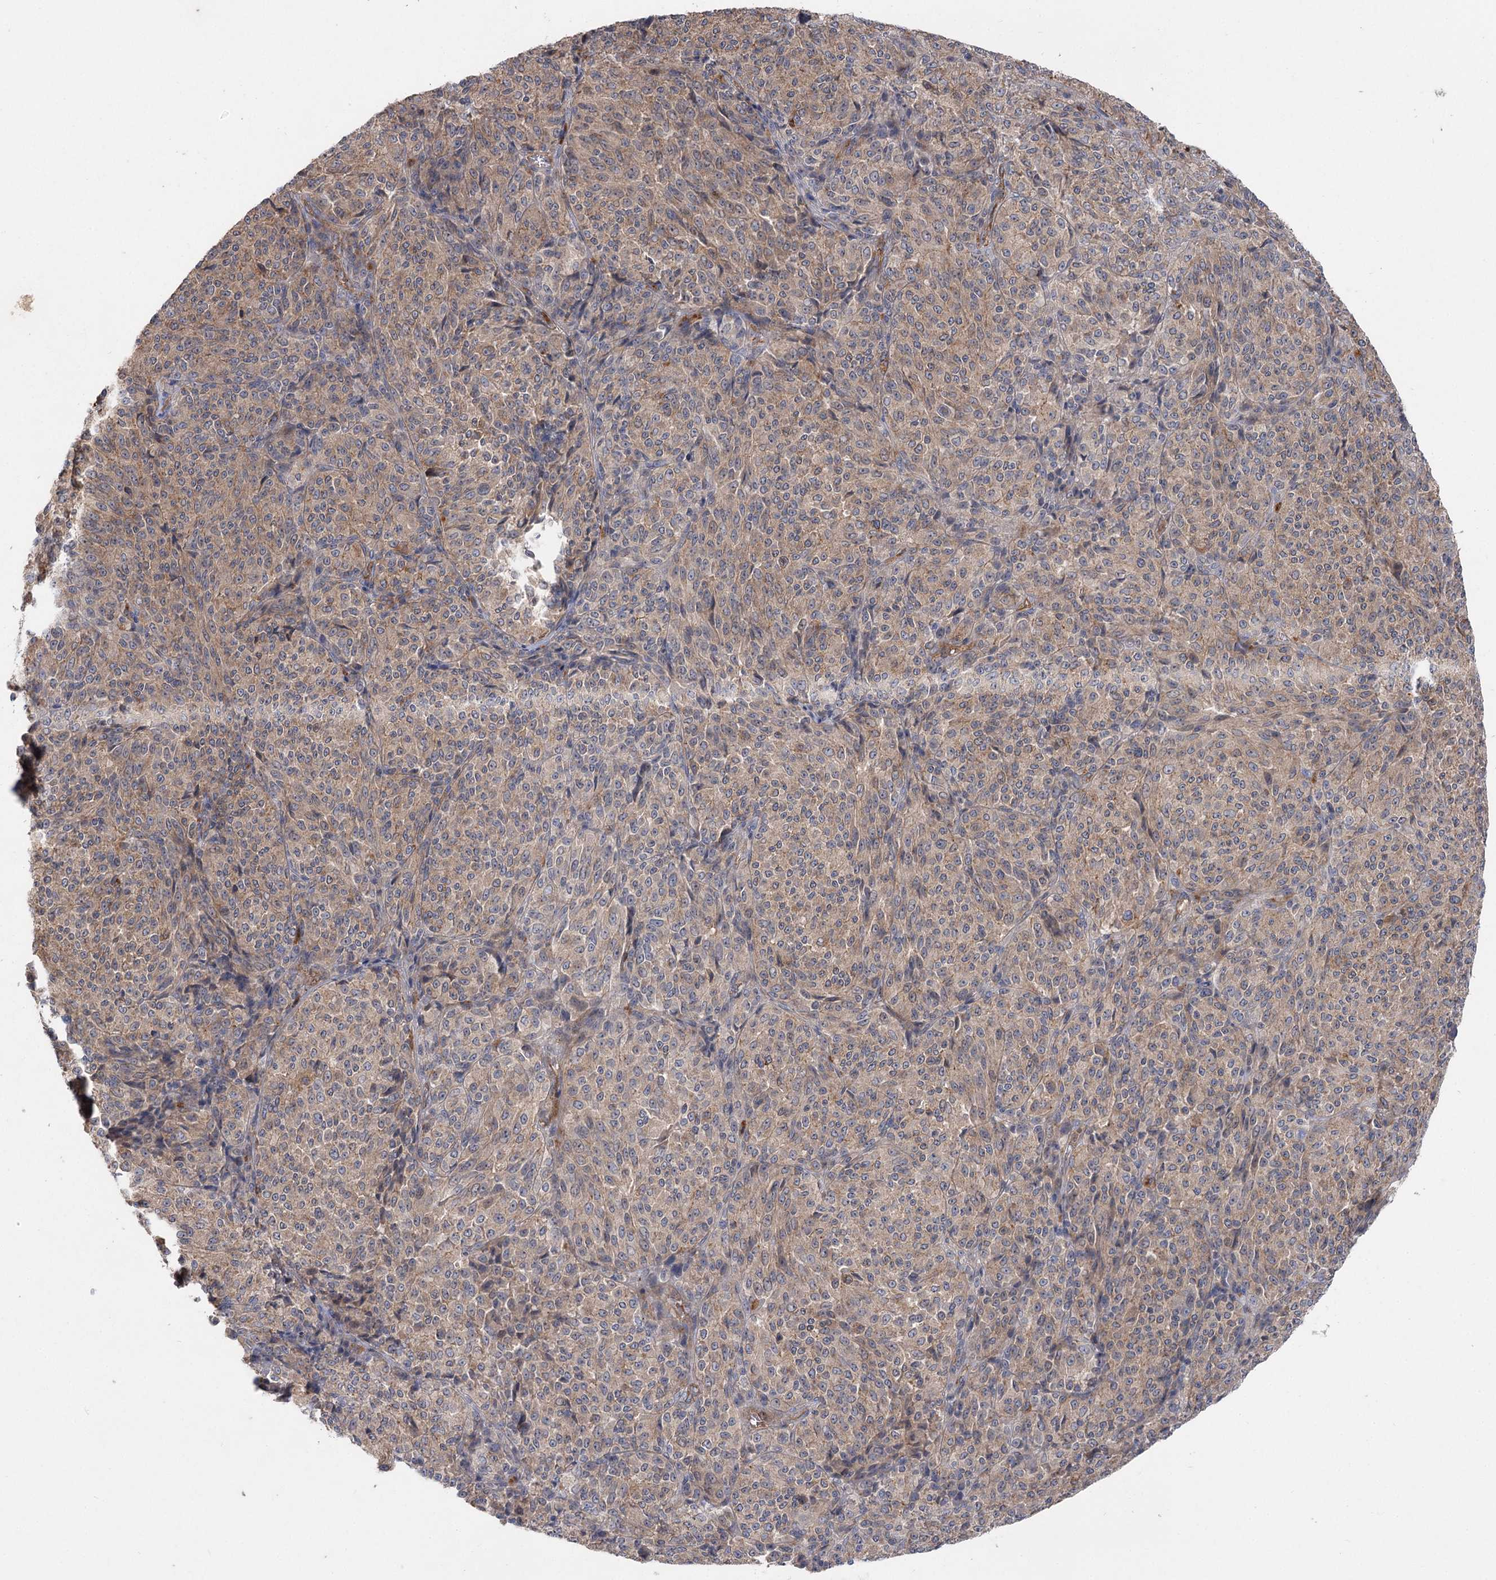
{"staining": {"intensity": "moderate", "quantity": ">75%", "location": "cytoplasmic/membranous"}, "tissue": "melanoma", "cell_type": "Tumor cells", "image_type": "cancer", "snomed": [{"axis": "morphology", "description": "Malignant melanoma, Metastatic site"}, {"axis": "topography", "description": "Brain"}], "caption": "There is medium levels of moderate cytoplasmic/membranous positivity in tumor cells of malignant melanoma (metastatic site), as demonstrated by immunohistochemical staining (brown color).", "gene": "KIAA0825", "patient": {"sex": "female", "age": 56}}